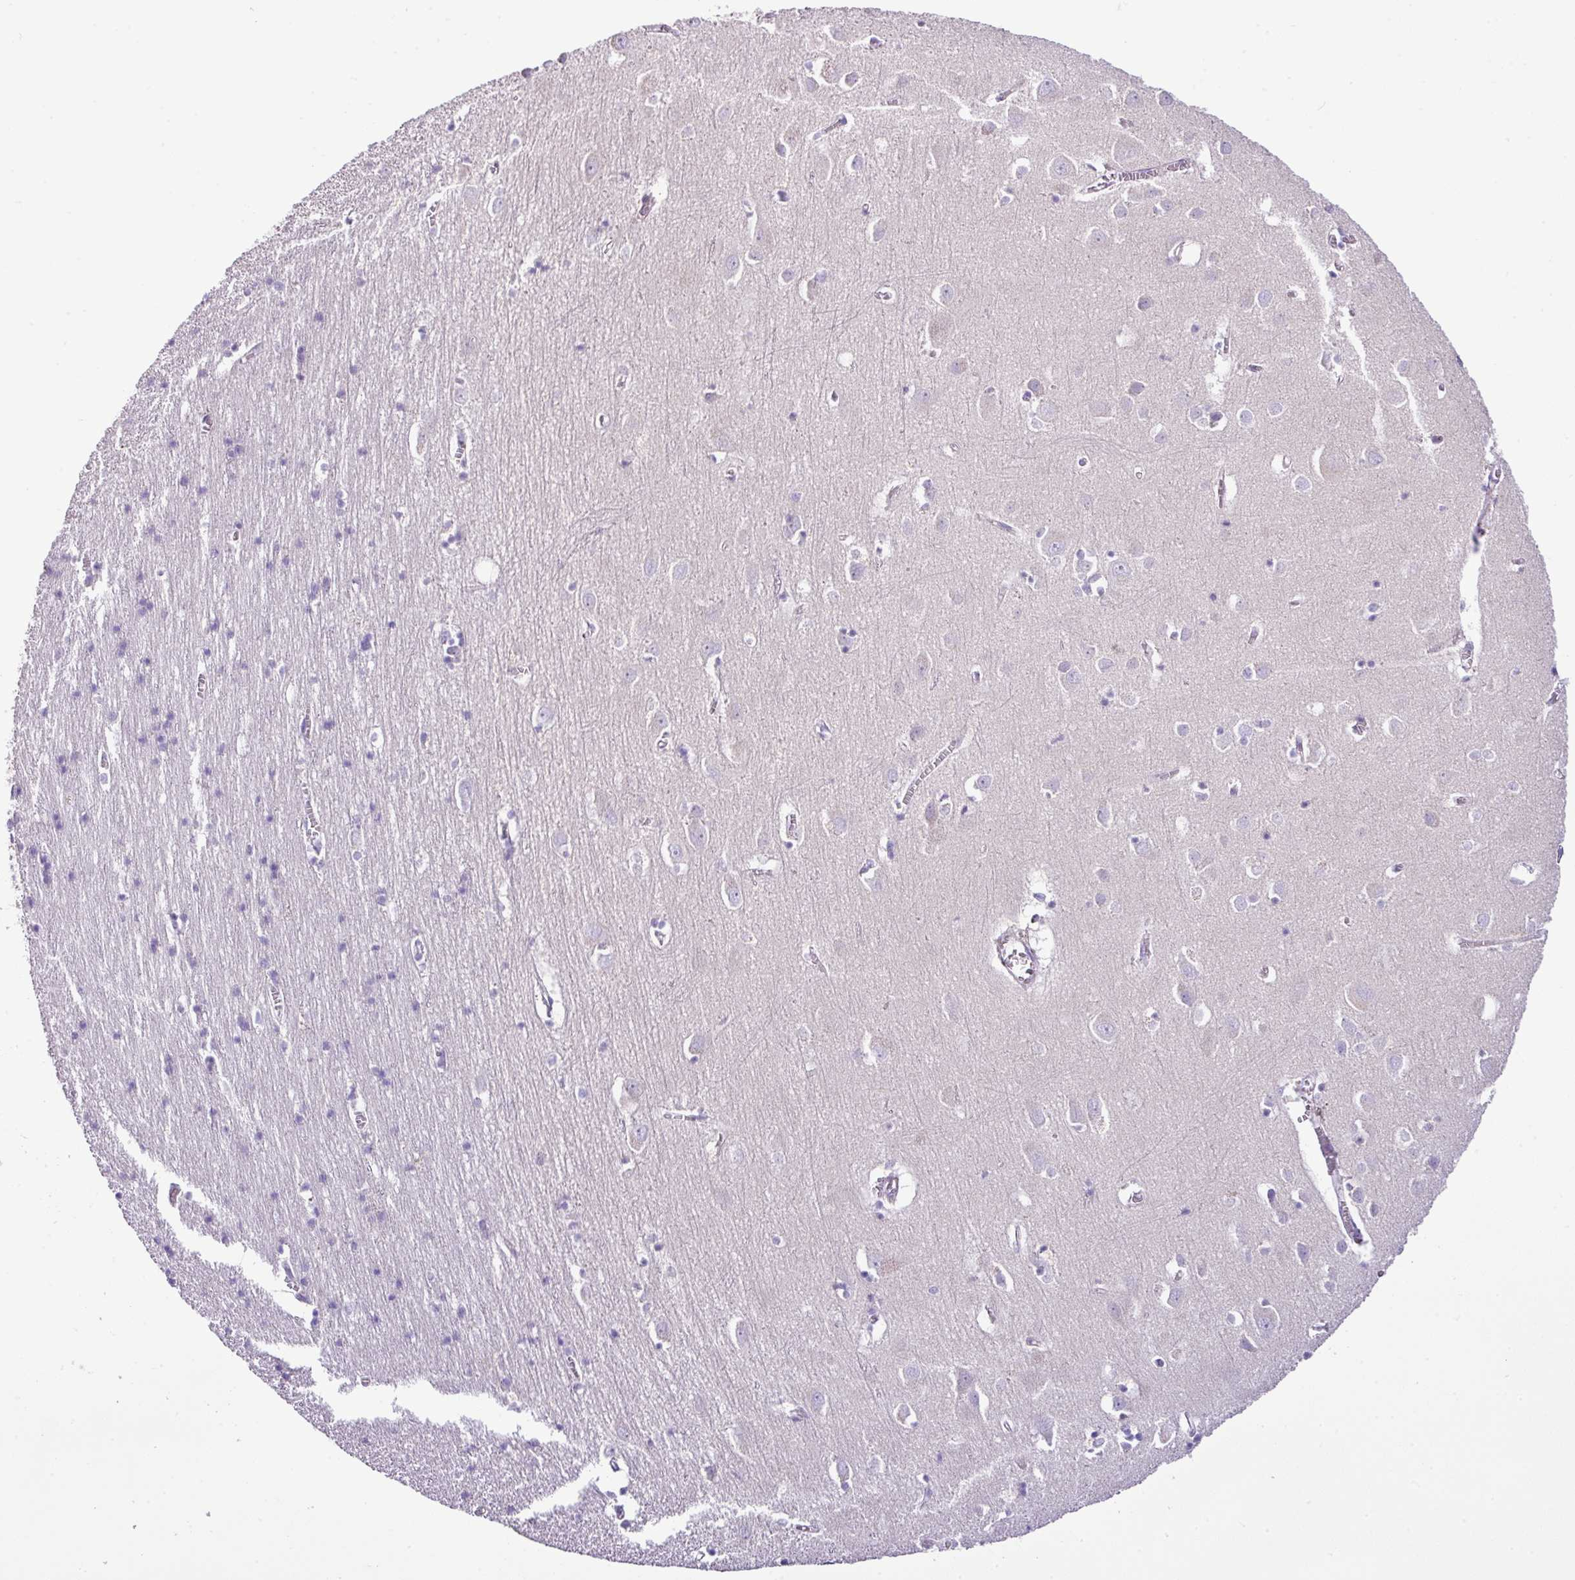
{"staining": {"intensity": "negative", "quantity": "none", "location": "none"}, "tissue": "cerebral cortex", "cell_type": "Endothelial cells", "image_type": "normal", "snomed": [{"axis": "morphology", "description": "Normal tissue, NOS"}, {"axis": "topography", "description": "Cerebral cortex"}], "caption": "High power microscopy histopathology image of an immunohistochemistry (IHC) micrograph of unremarkable cerebral cortex, revealing no significant expression in endothelial cells.", "gene": "PGAP4", "patient": {"sex": "male", "age": 70}}